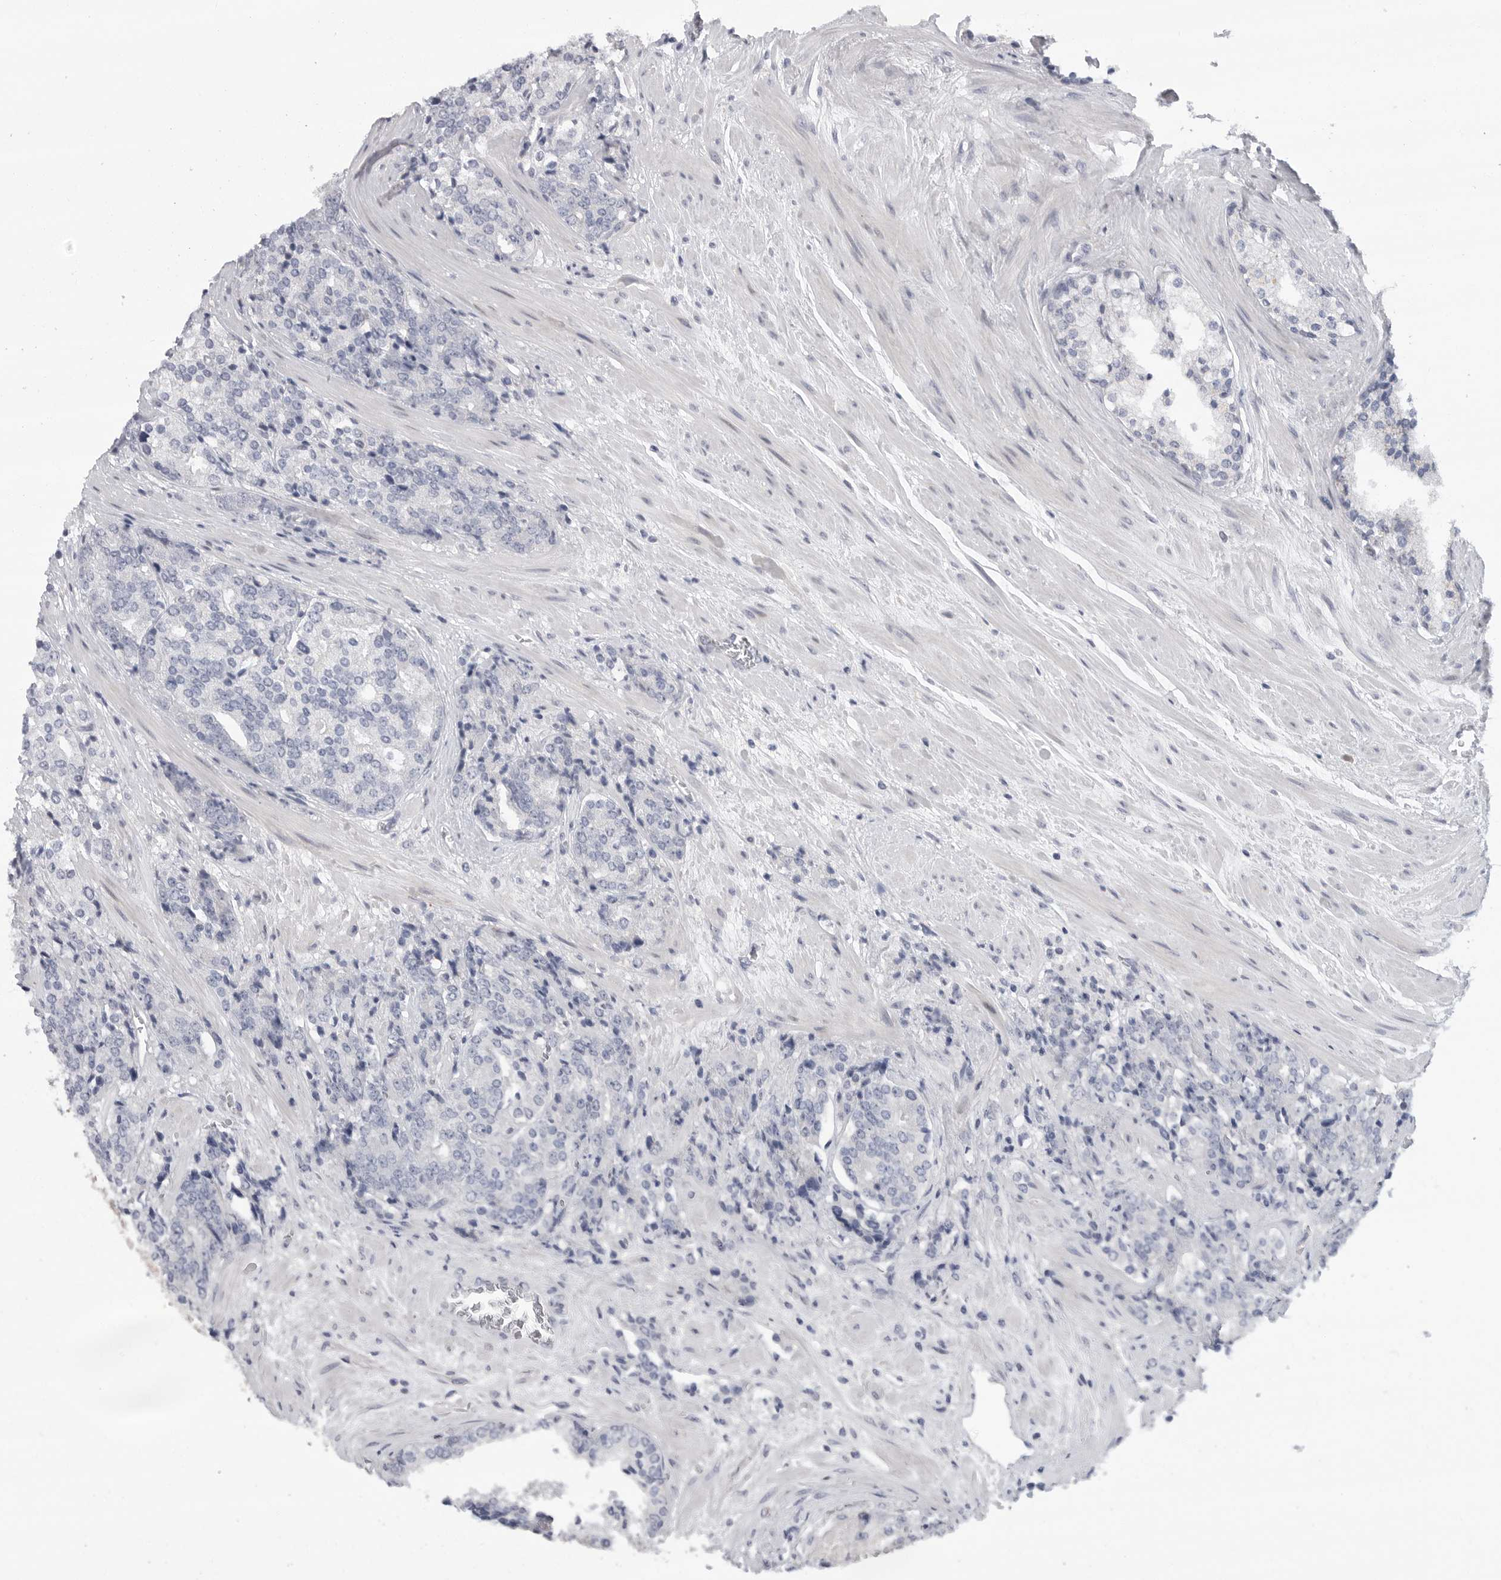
{"staining": {"intensity": "negative", "quantity": "none", "location": "none"}, "tissue": "prostate cancer", "cell_type": "Tumor cells", "image_type": "cancer", "snomed": [{"axis": "morphology", "description": "Adenocarcinoma, High grade"}, {"axis": "topography", "description": "Prostate"}], "caption": "DAB immunohistochemical staining of human adenocarcinoma (high-grade) (prostate) reveals no significant expression in tumor cells.", "gene": "FBXO43", "patient": {"sex": "male", "age": 71}}